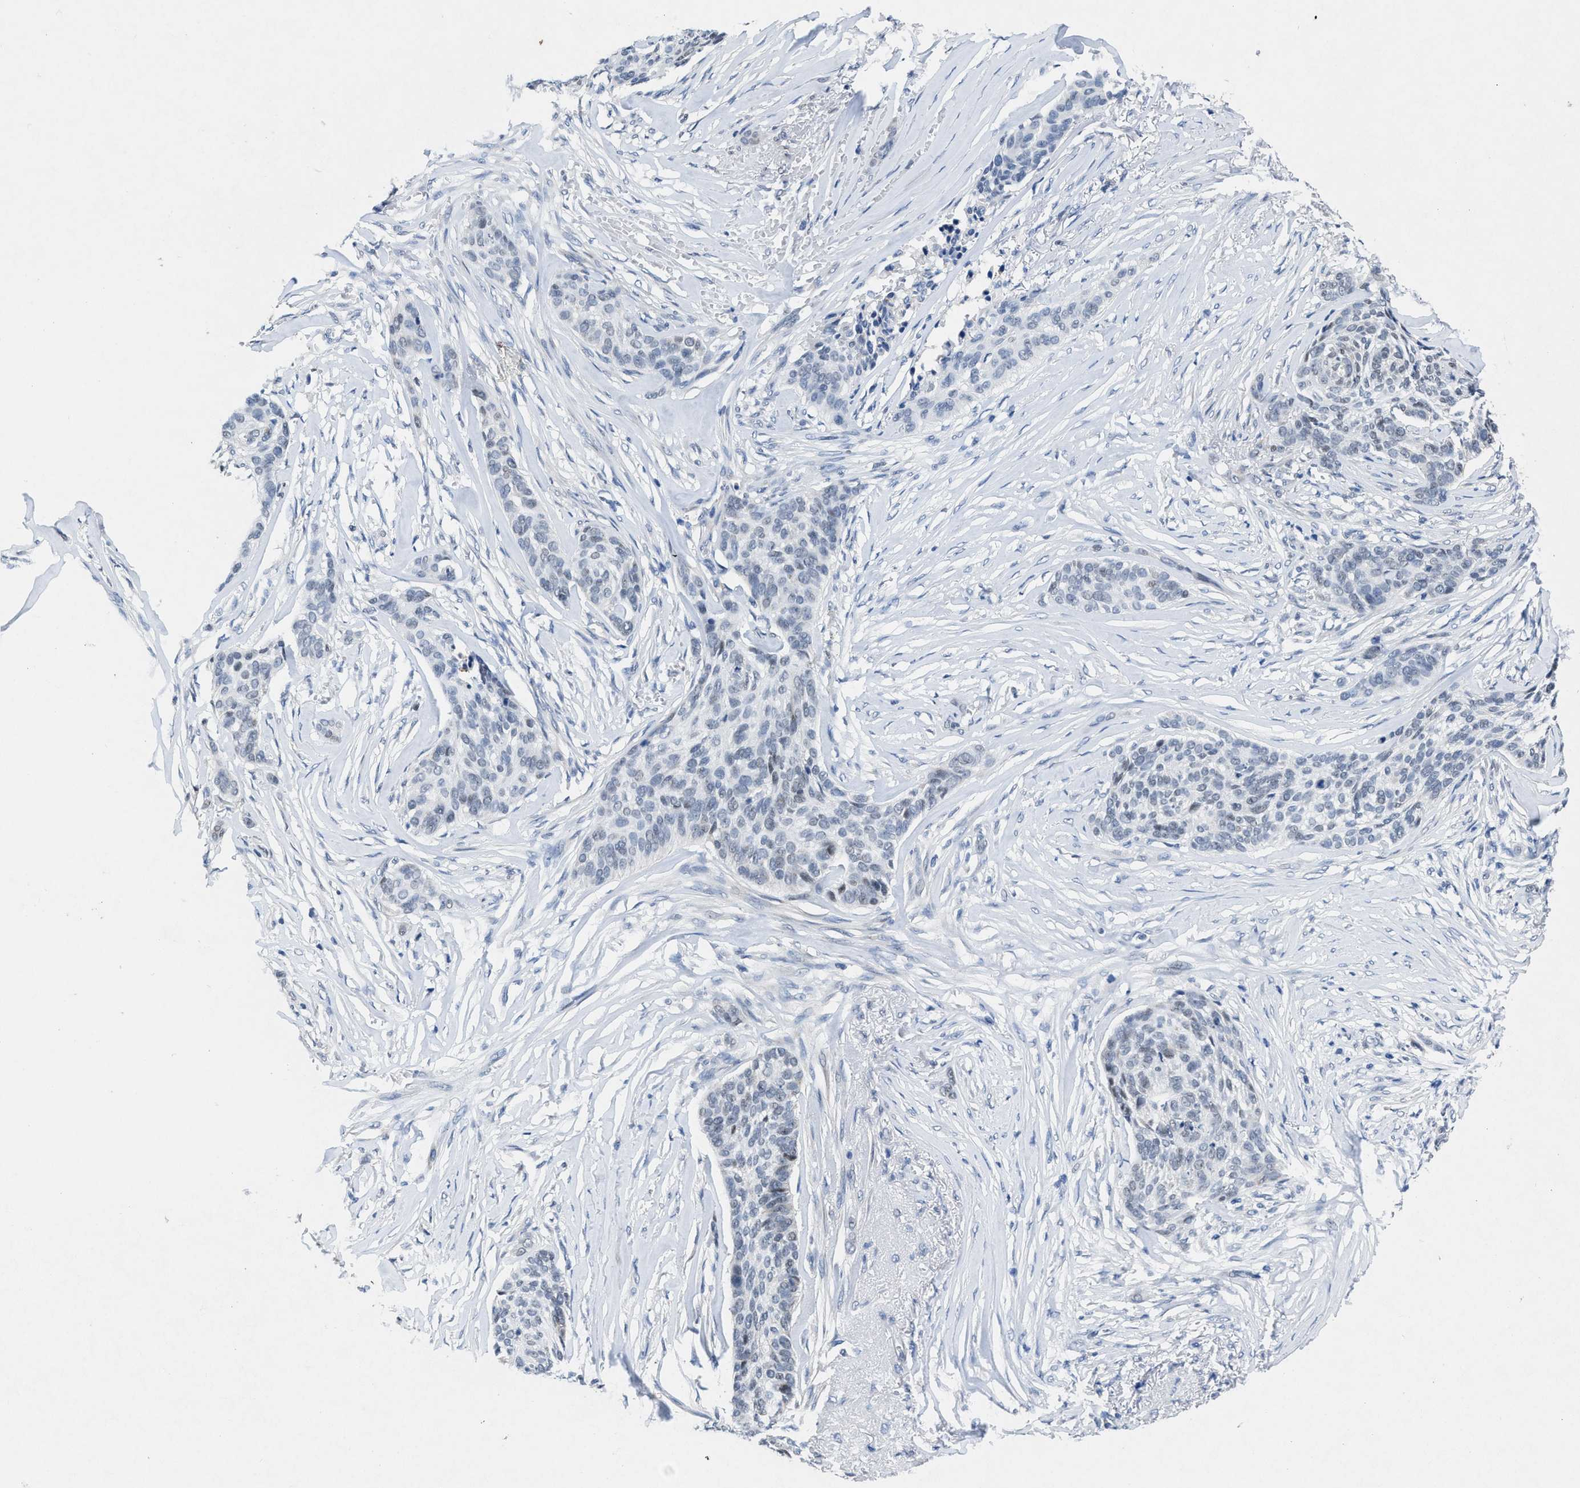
{"staining": {"intensity": "negative", "quantity": "none", "location": "none"}, "tissue": "skin cancer", "cell_type": "Tumor cells", "image_type": "cancer", "snomed": [{"axis": "morphology", "description": "Basal cell carcinoma"}, {"axis": "topography", "description": "Skin"}], "caption": "High magnification brightfield microscopy of skin cancer (basal cell carcinoma) stained with DAB (3,3'-diaminobenzidine) (brown) and counterstained with hematoxylin (blue): tumor cells show no significant staining. (DAB (3,3'-diaminobenzidine) immunohistochemistry with hematoxylin counter stain).", "gene": "ID3", "patient": {"sex": "male", "age": 85}}